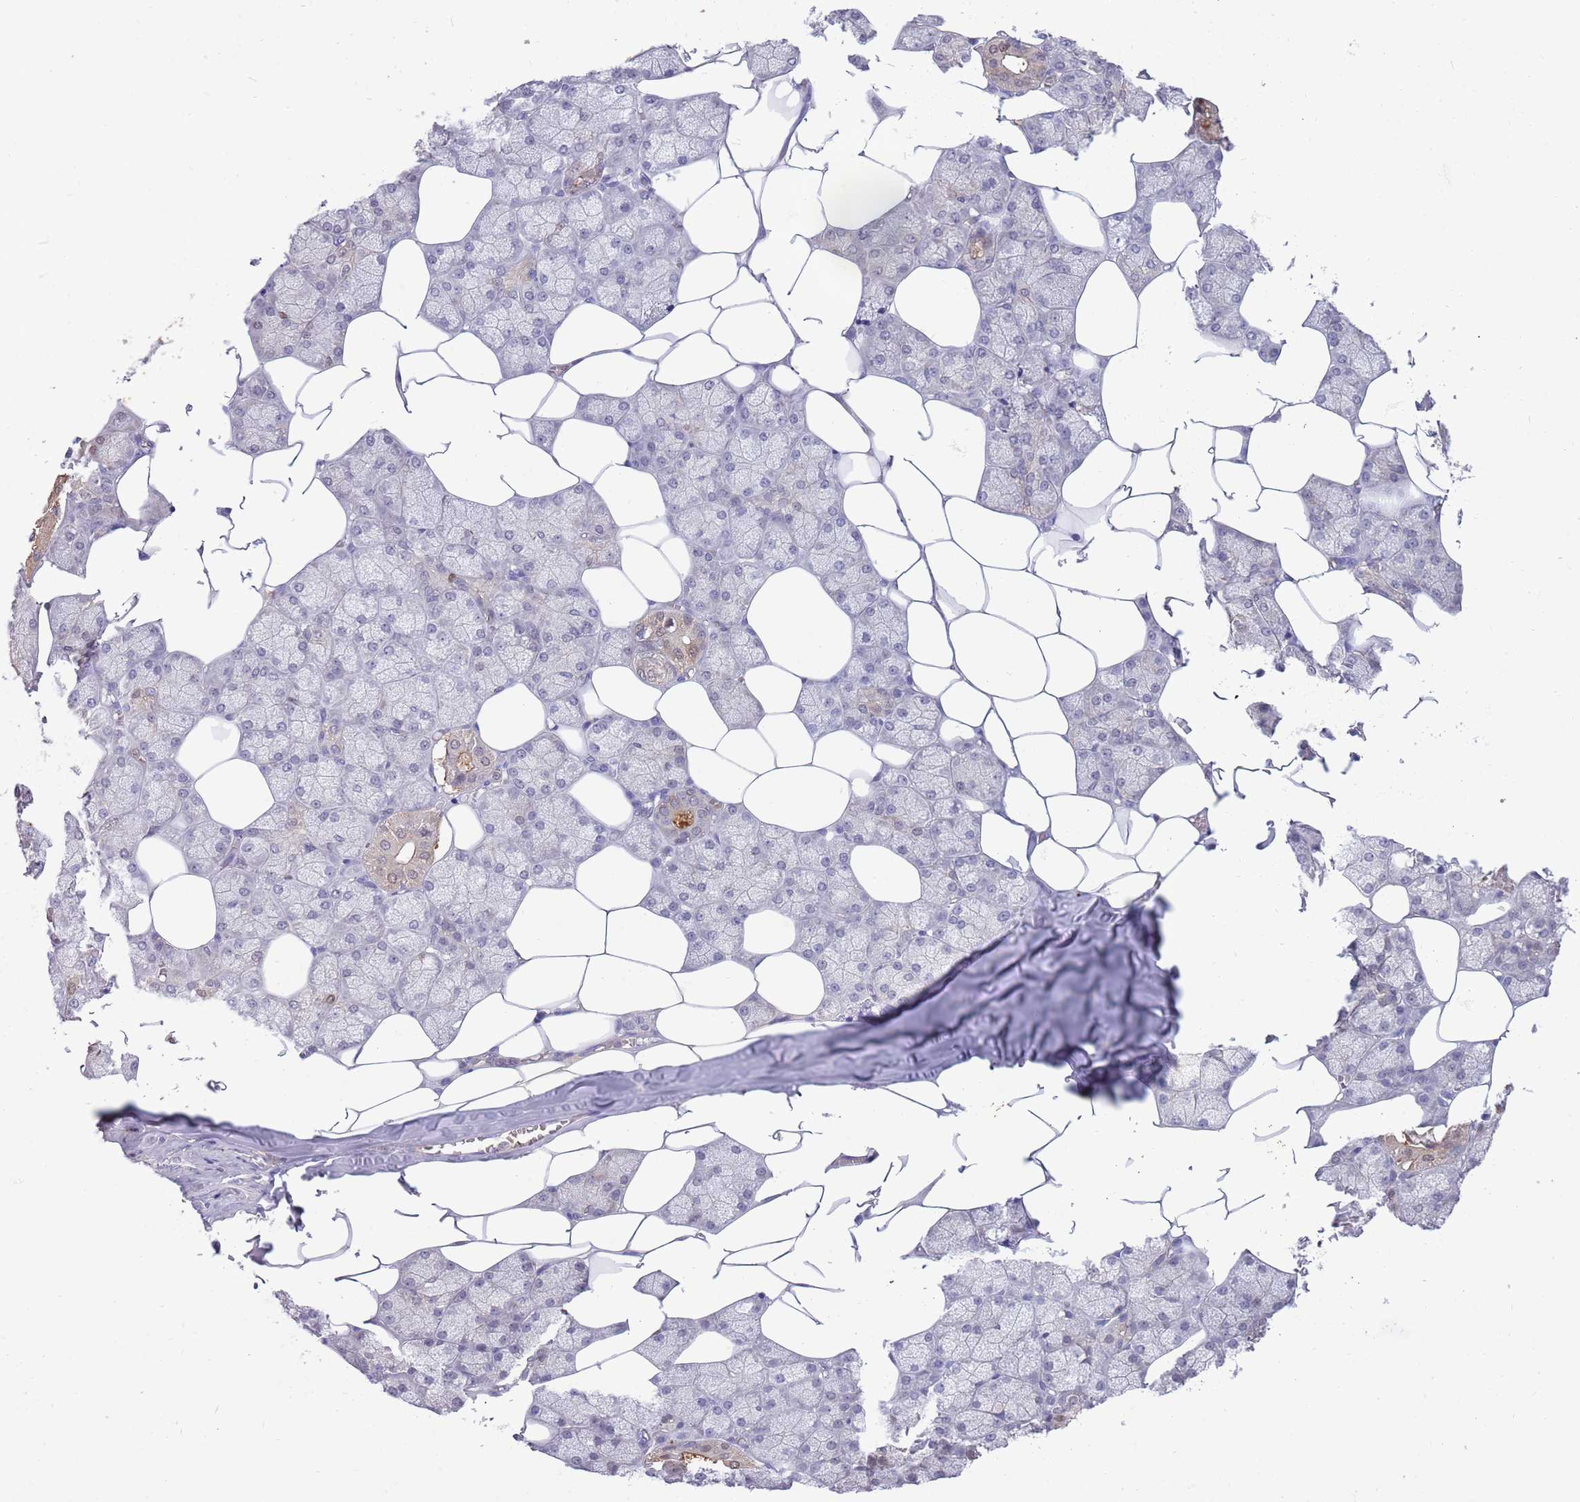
{"staining": {"intensity": "moderate", "quantity": "<25%", "location": "cytoplasmic/membranous,nuclear"}, "tissue": "salivary gland", "cell_type": "Glandular cells", "image_type": "normal", "snomed": [{"axis": "morphology", "description": "Normal tissue, NOS"}, {"axis": "topography", "description": "Salivary gland"}], "caption": "An image of salivary gland stained for a protein shows moderate cytoplasmic/membranous,nuclear brown staining in glandular cells.", "gene": "AP5S1", "patient": {"sex": "male", "age": 62}}